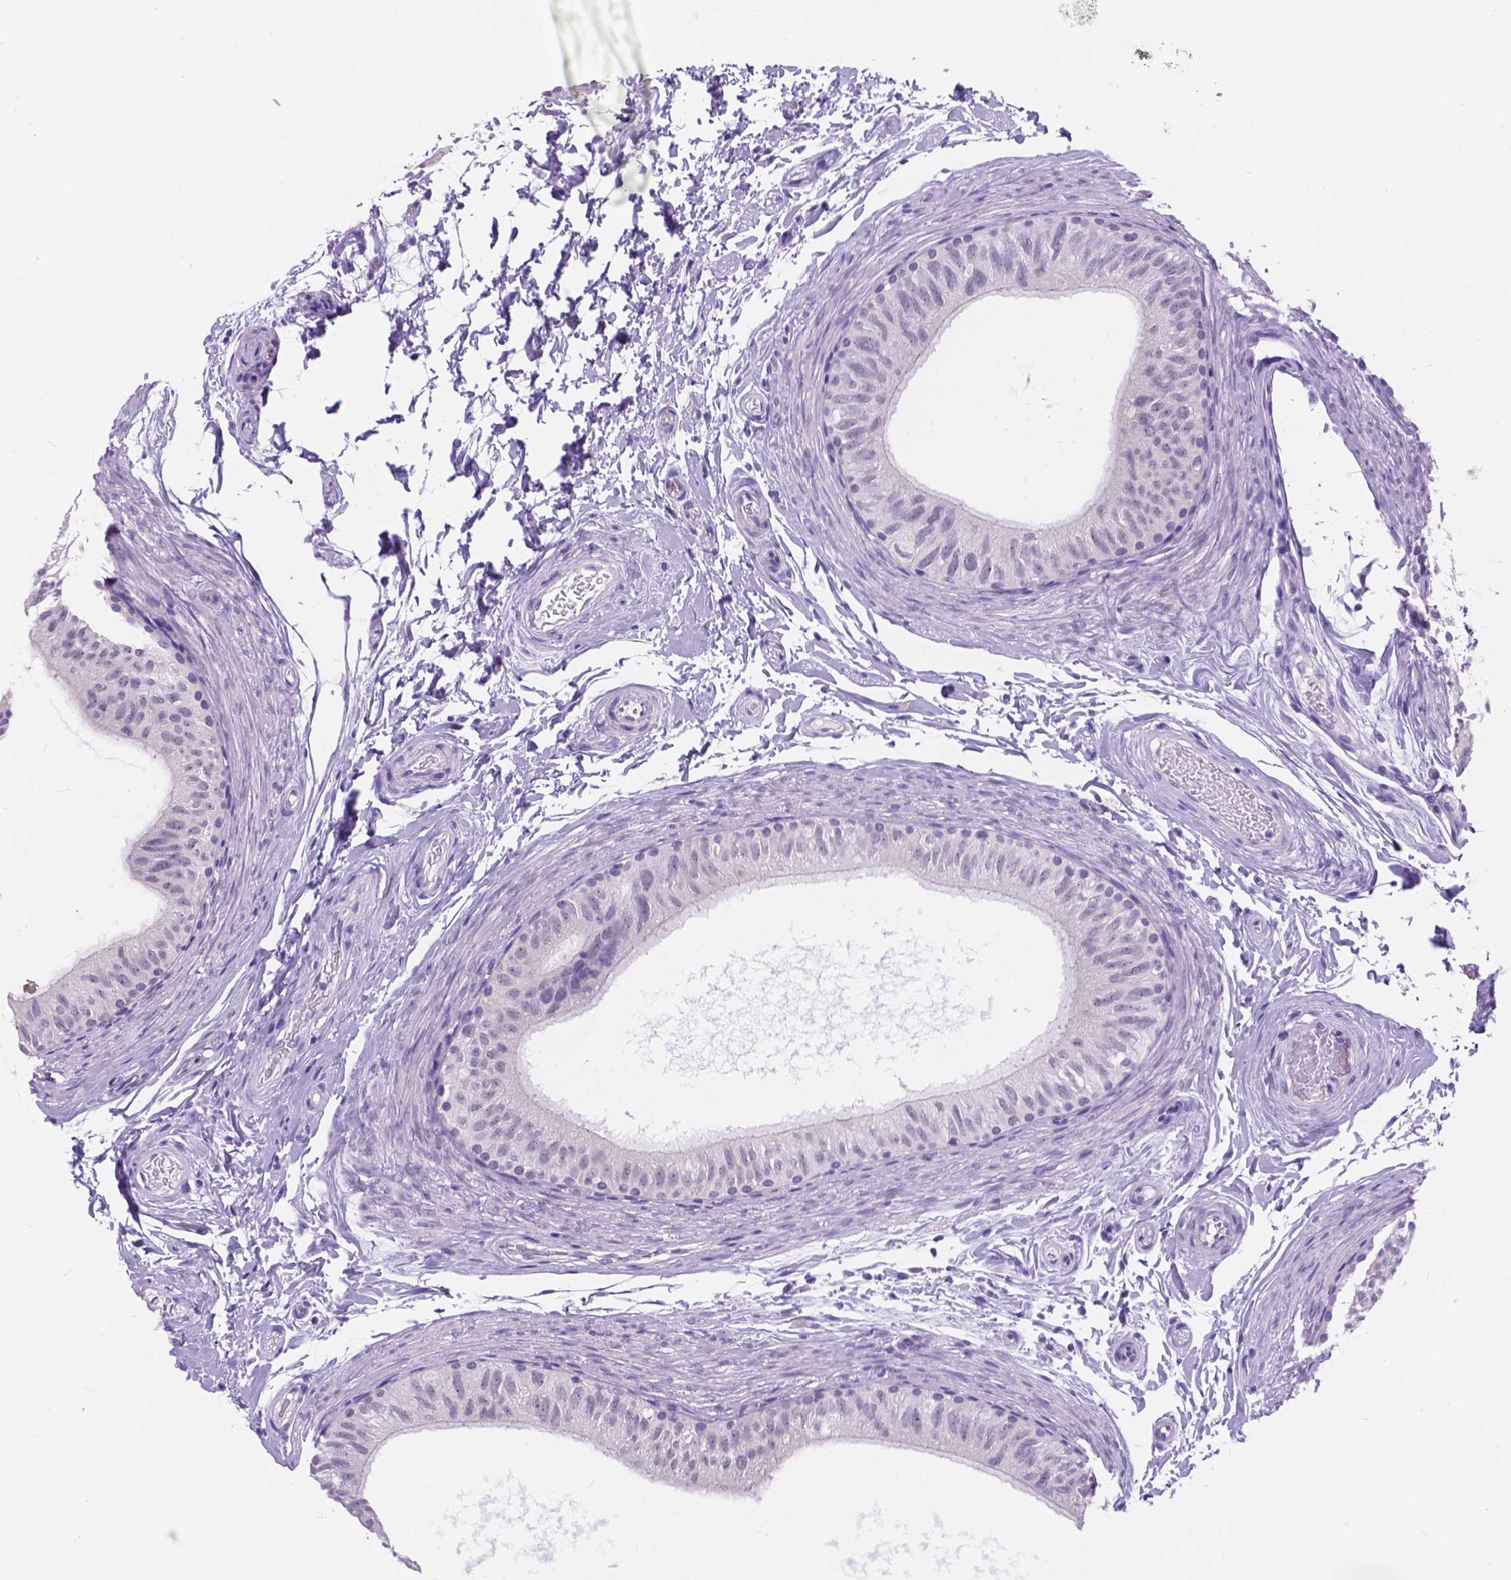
{"staining": {"intensity": "negative", "quantity": "none", "location": "none"}, "tissue": "epididymis", "cell_type": "Glandular cells", "image_type": "normal", "snomed": [{"axis": "morphology", "description": "Normal tissue, NOS"}, {"axis": "topography", "description": "Epididymis"}], "caption": "The histopathology image shows no significant staining in glandular cells of epididymis.", "gene": "DCC", "patient": {"sex": "male", "age": 36}}